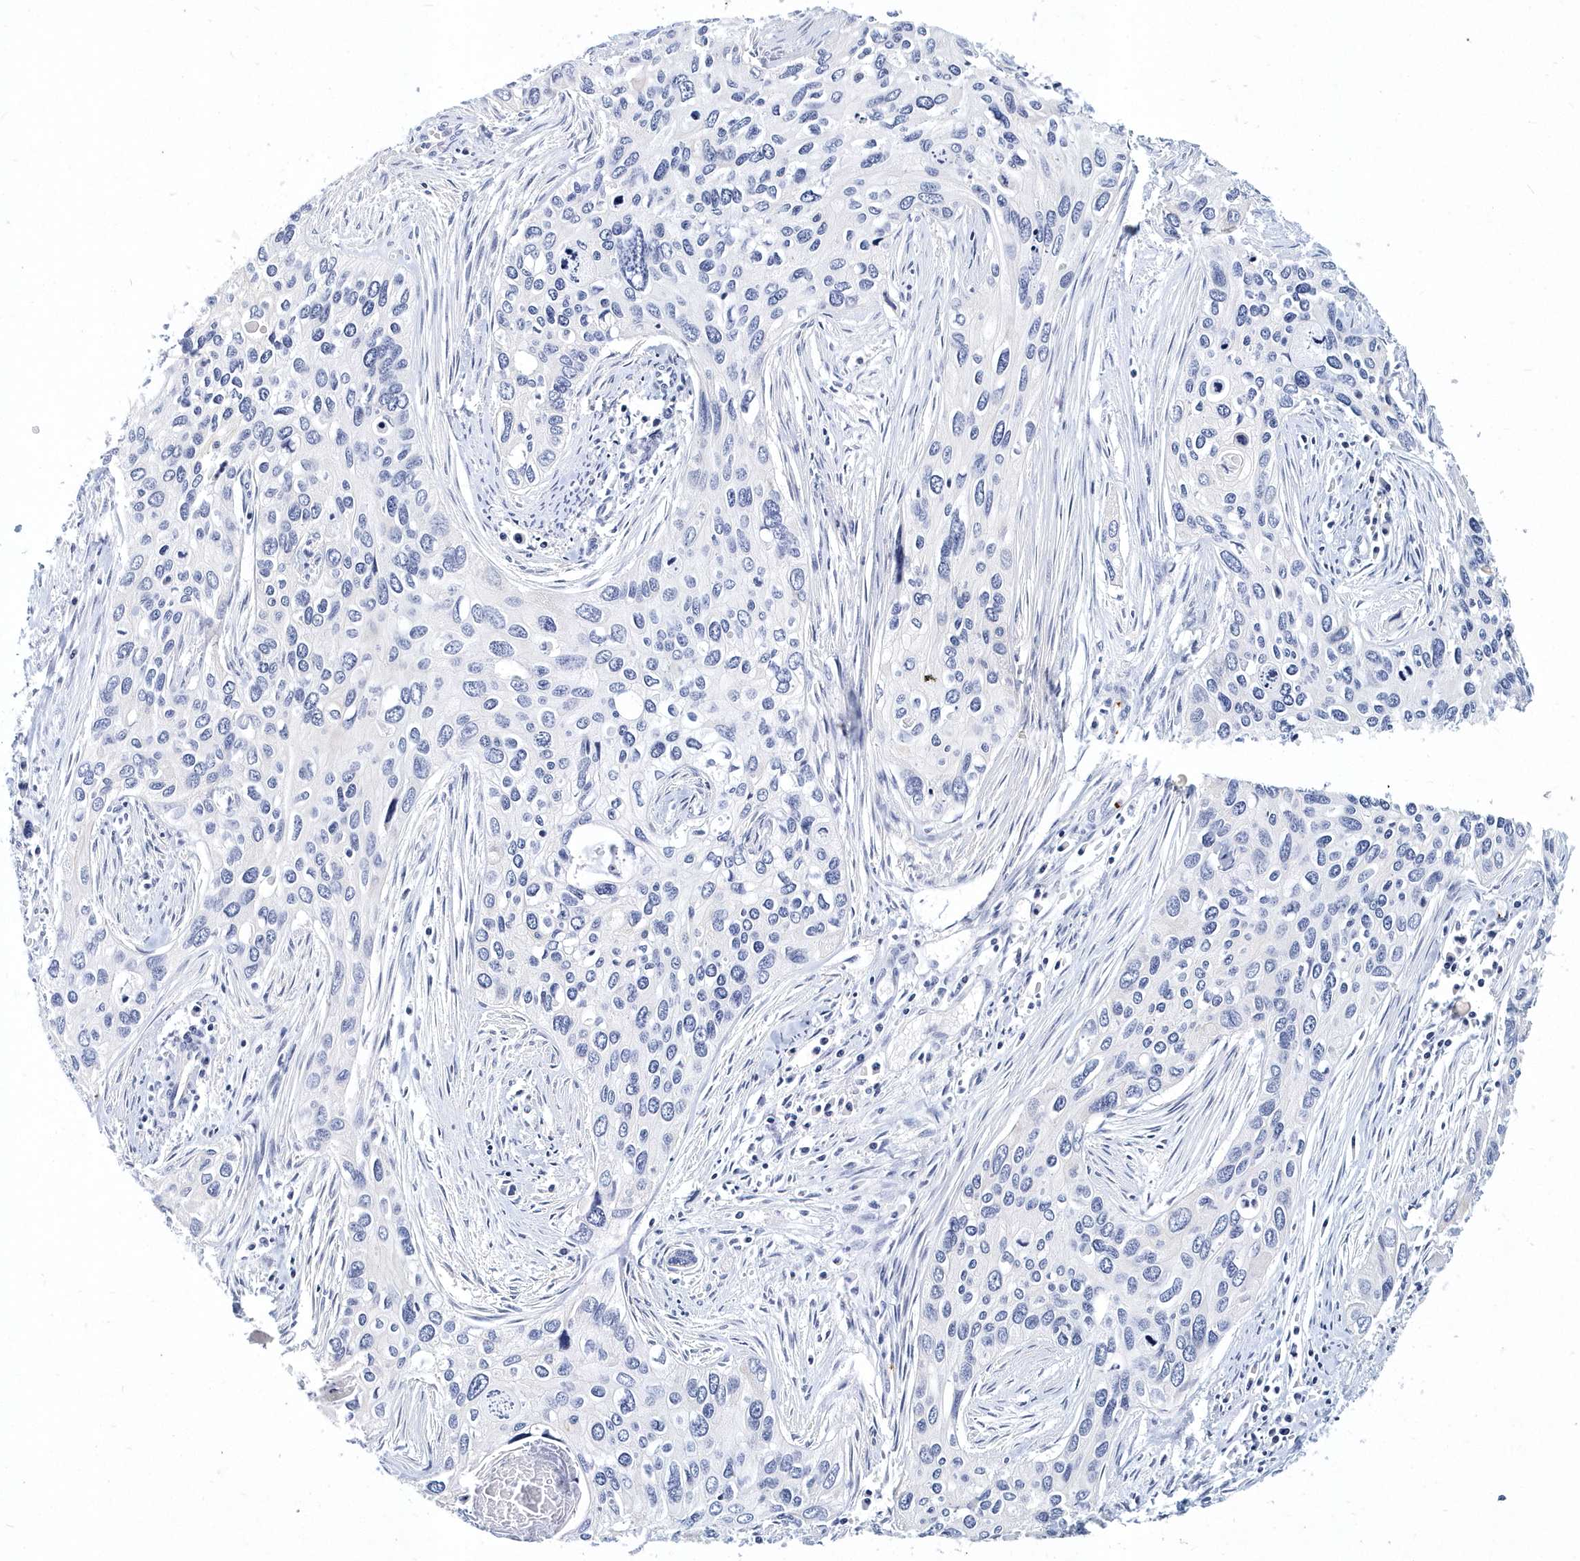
{"staining": {"intensity": "negative", "quantity": "none", "location": "none"}, "tissue": "cervical cancer", "cell_type": "Tumor cells", "image_type": "cancer", "snomed": [{"axis": "morphology", "description": "Squamous cell carcinoma, NOS"}, {"axis": "topography", "description": "Cervix"}], "caption": "IHC of human cervical cancer exhibits no staining in tumor cells.", "gene": "ITGA2B", "patient": {"sex": "female", "age": 55}}